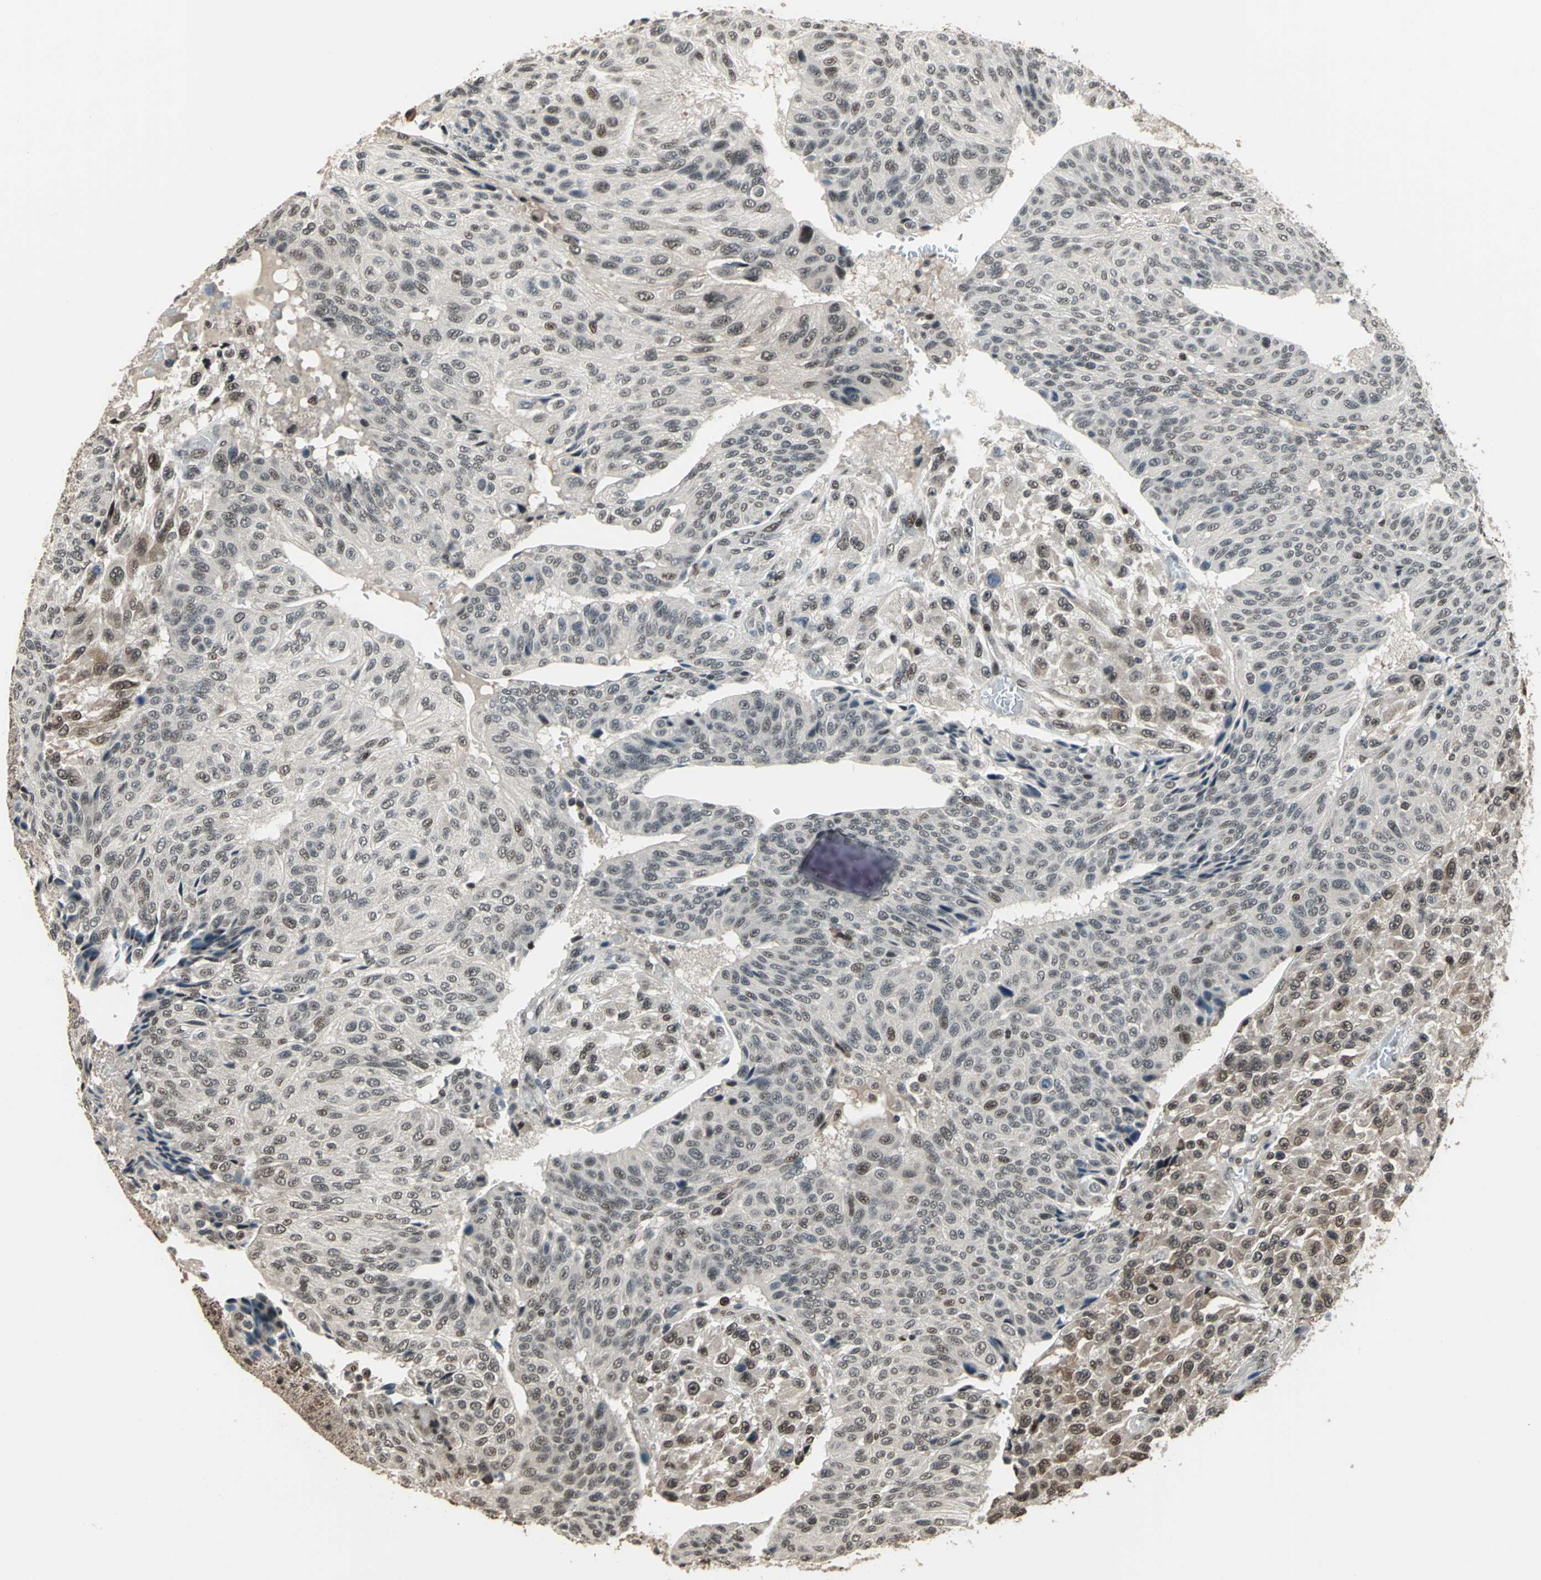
{"staining": {"intensity": "moderate", "quantity": ">75%", "location": "nuclear"}, "tissue": "urothelial cancer", "cell_type": "Tumor cells", "image_type": "cancer", "snomed": [{"axis": "morphology", "description": "Urothelial carcinoma, High grade"}, {"axis": "topography", "description": "Urinary bladder"}], "caption": "Immunohistochemistry (IHC) (DAB (3,3'-diaminobenzidine)) staining of high-grade urothelial carcinoma exhibits moderate nuclear protein positivity in about >75% of tumor cells. Immunohistochemistry stains the protein of interest in brown and the nuclei are stained blue.", "gene": "MIS18BP1", "patient": {"sex": "male", "age": 66}}